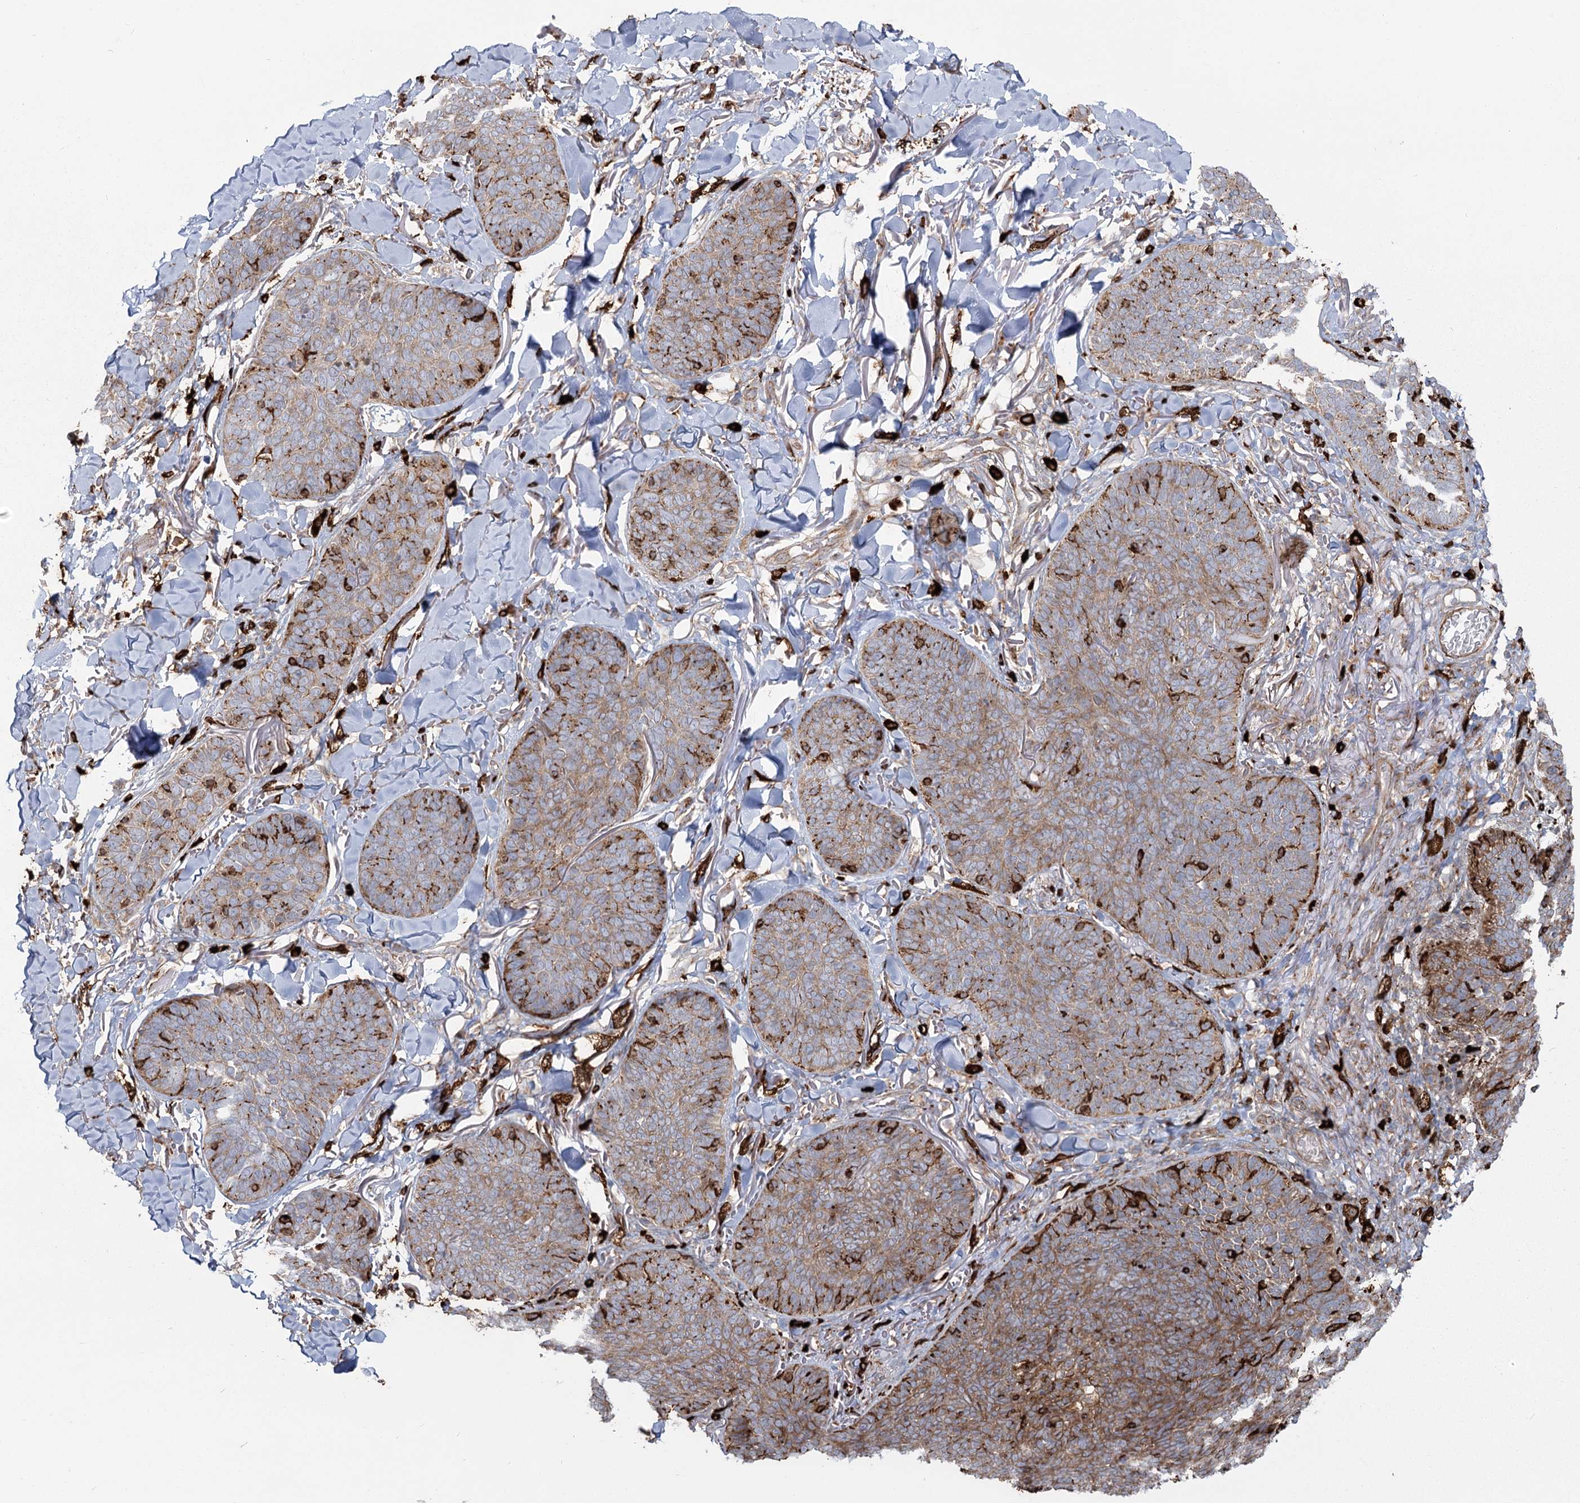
{"staining": {"intensity": "moderate", "quantity": ">75%", "location": "cytoplasmic/membranous"}, "tissue": "skin cancer", "cell_type": "Tumor cells", "image_type": "cancer", "snomed": [{"axis": "morphology", "description": "Basal cell carcinoma"}, {"axis": "topography", "description": "Skin"}], "caption": "Immunohistochemical staining of skin cancer (basal cell carcinoma) demonstrates medium levels of moderate cytoplasmic/membranous staining in about >75% of tumor cells.", "gene": "HARS2", "patient": {"sex": "male", "age": 85}}